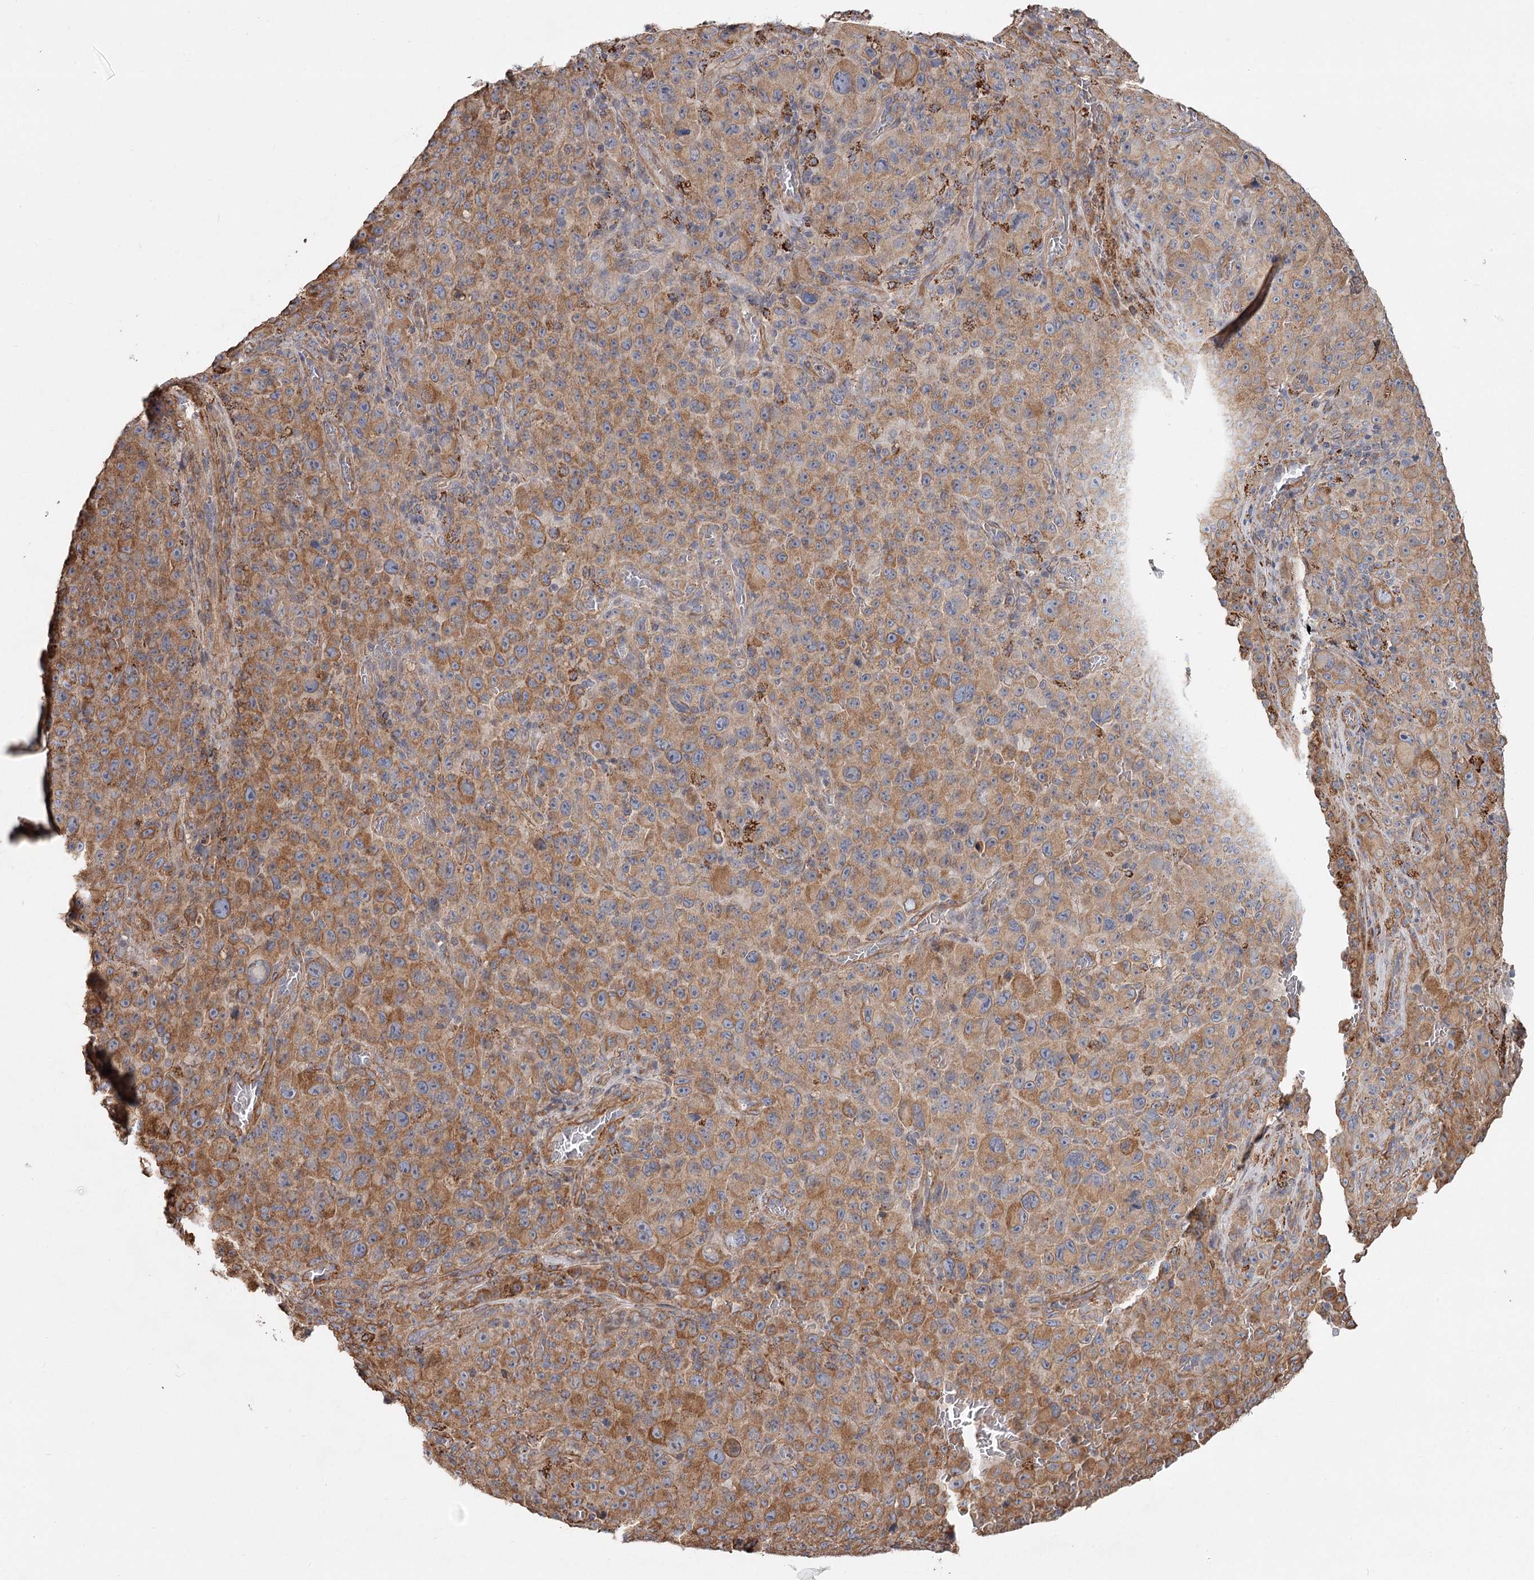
{"staining": {"intensity": "moderate", "quantity": ">75%", "location": "cytoplasmic/membranous"}, "tissue": "melanoma", "cell_type": "Tumor cells", "image_type": "cancer", "snomed": [{"axis": "morphology", "description": "Malignant melanoma, NOS"}, {"axis": "topography", "description": "Skin"}], "caption": "Immunohistochemistry (IHC) staining of malignant melanoma, which demonstrates medium levels of moderate cytoplasmic/membranous staining in approximately >75% of tumor cells indicating moderate cytoplasmic/membranous protein expression. The staining was performed using DAB (3,3'-diaminobenzidine) (brown) for protein detection and nuclei were counterstained in hematoxylin (blue).", "gene": "DHRS9", "patient": {"sex": "female", "age": 82}}